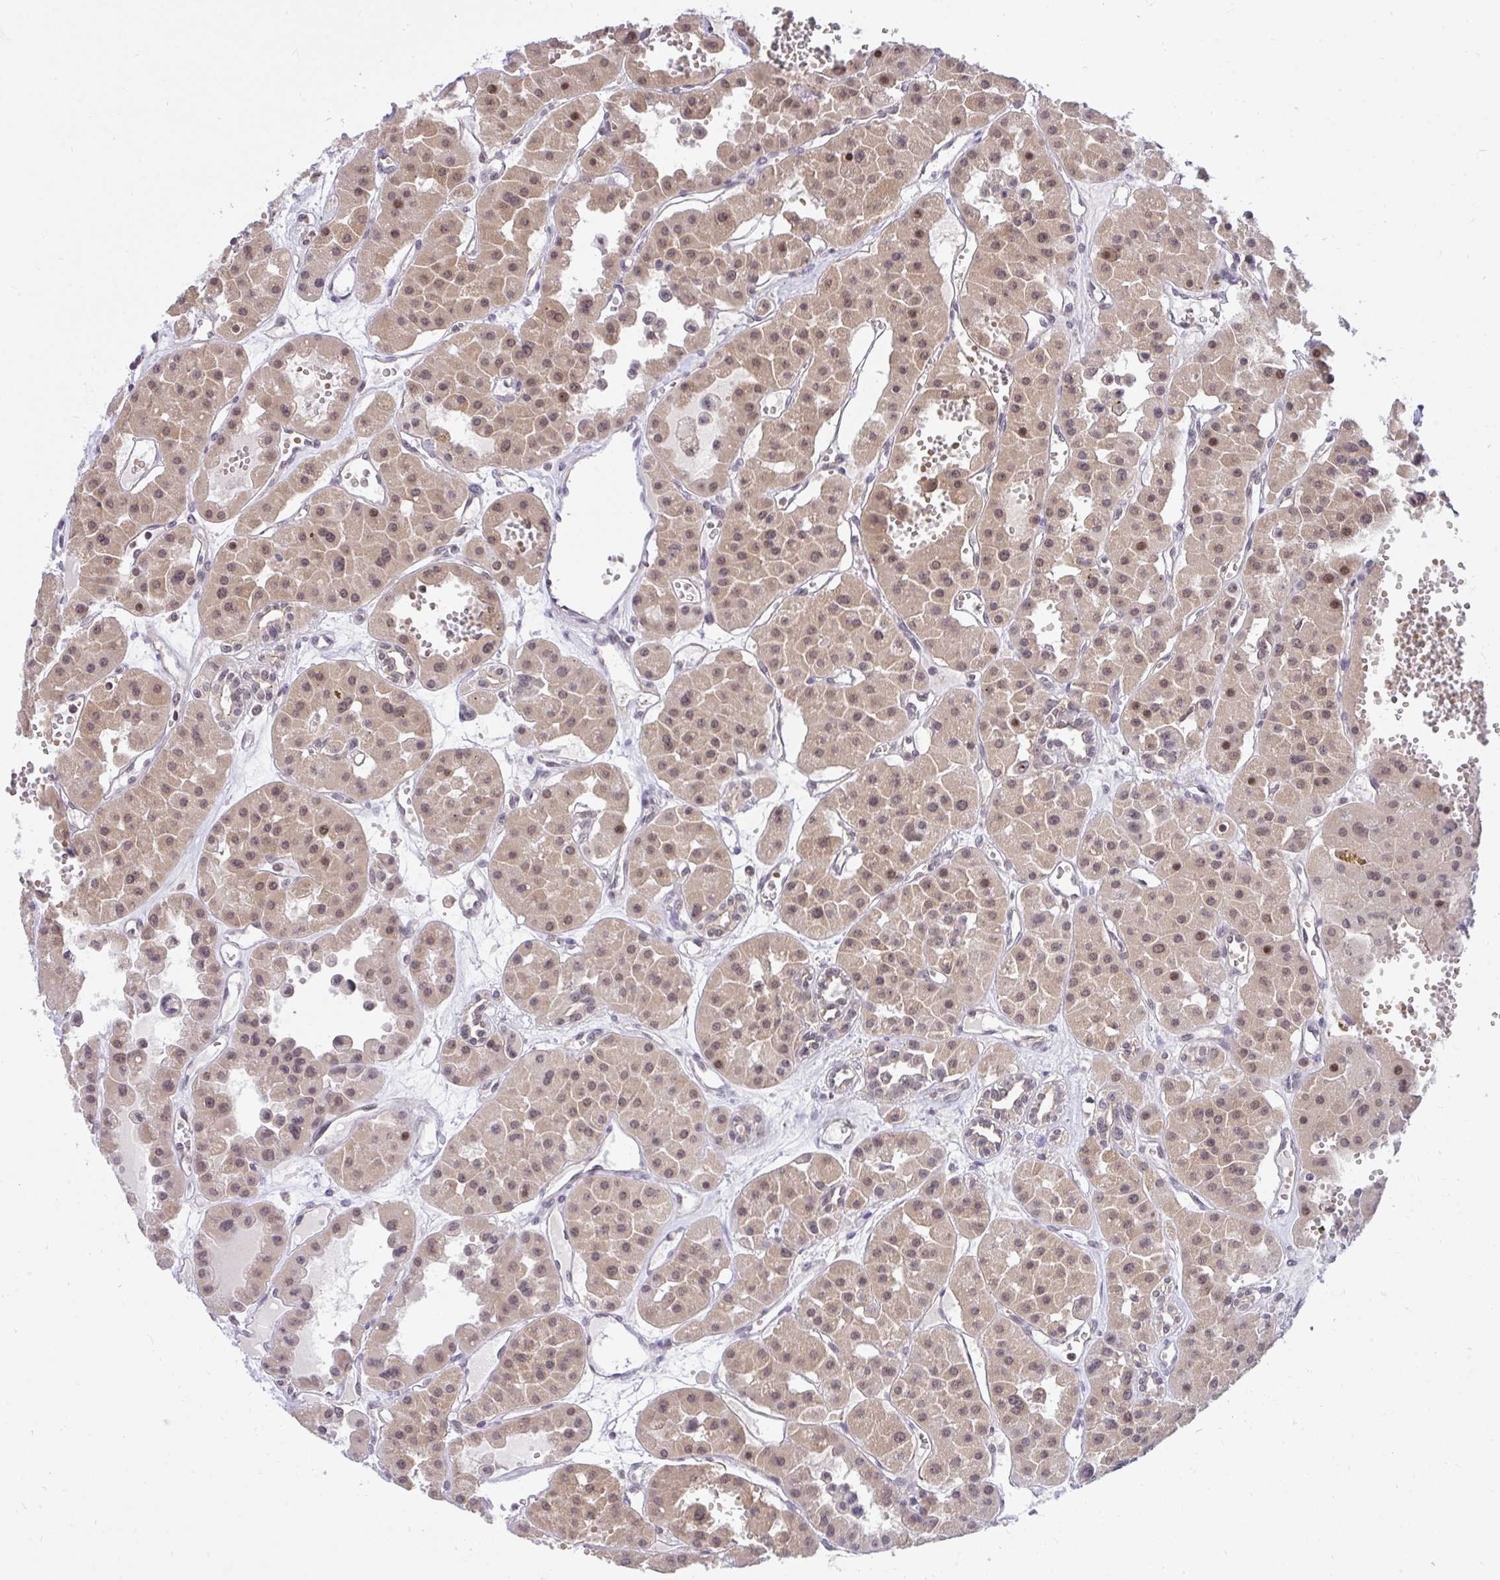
{"staining": {"intensity": "weak", "quantity": ">75%", "location": "cytoplasmic/membranous,nuclear"}, "tissue": "renal cancer", "cell_type": "Tumor cells", "image_type": "cancer", "snomed": [{"axis": "morphology", "description": "Carcinoma, NOS"}, {"axis": "topography", "description": "Kidney"}], "caption": "Weak cytoplasmic/membranous and nuclear staining for a protein is present in approximately >75% of tumor cells of renal cancer using IHC.", "gene": "PPP1CA", "patient": {"sex": "female", "age": 75}}